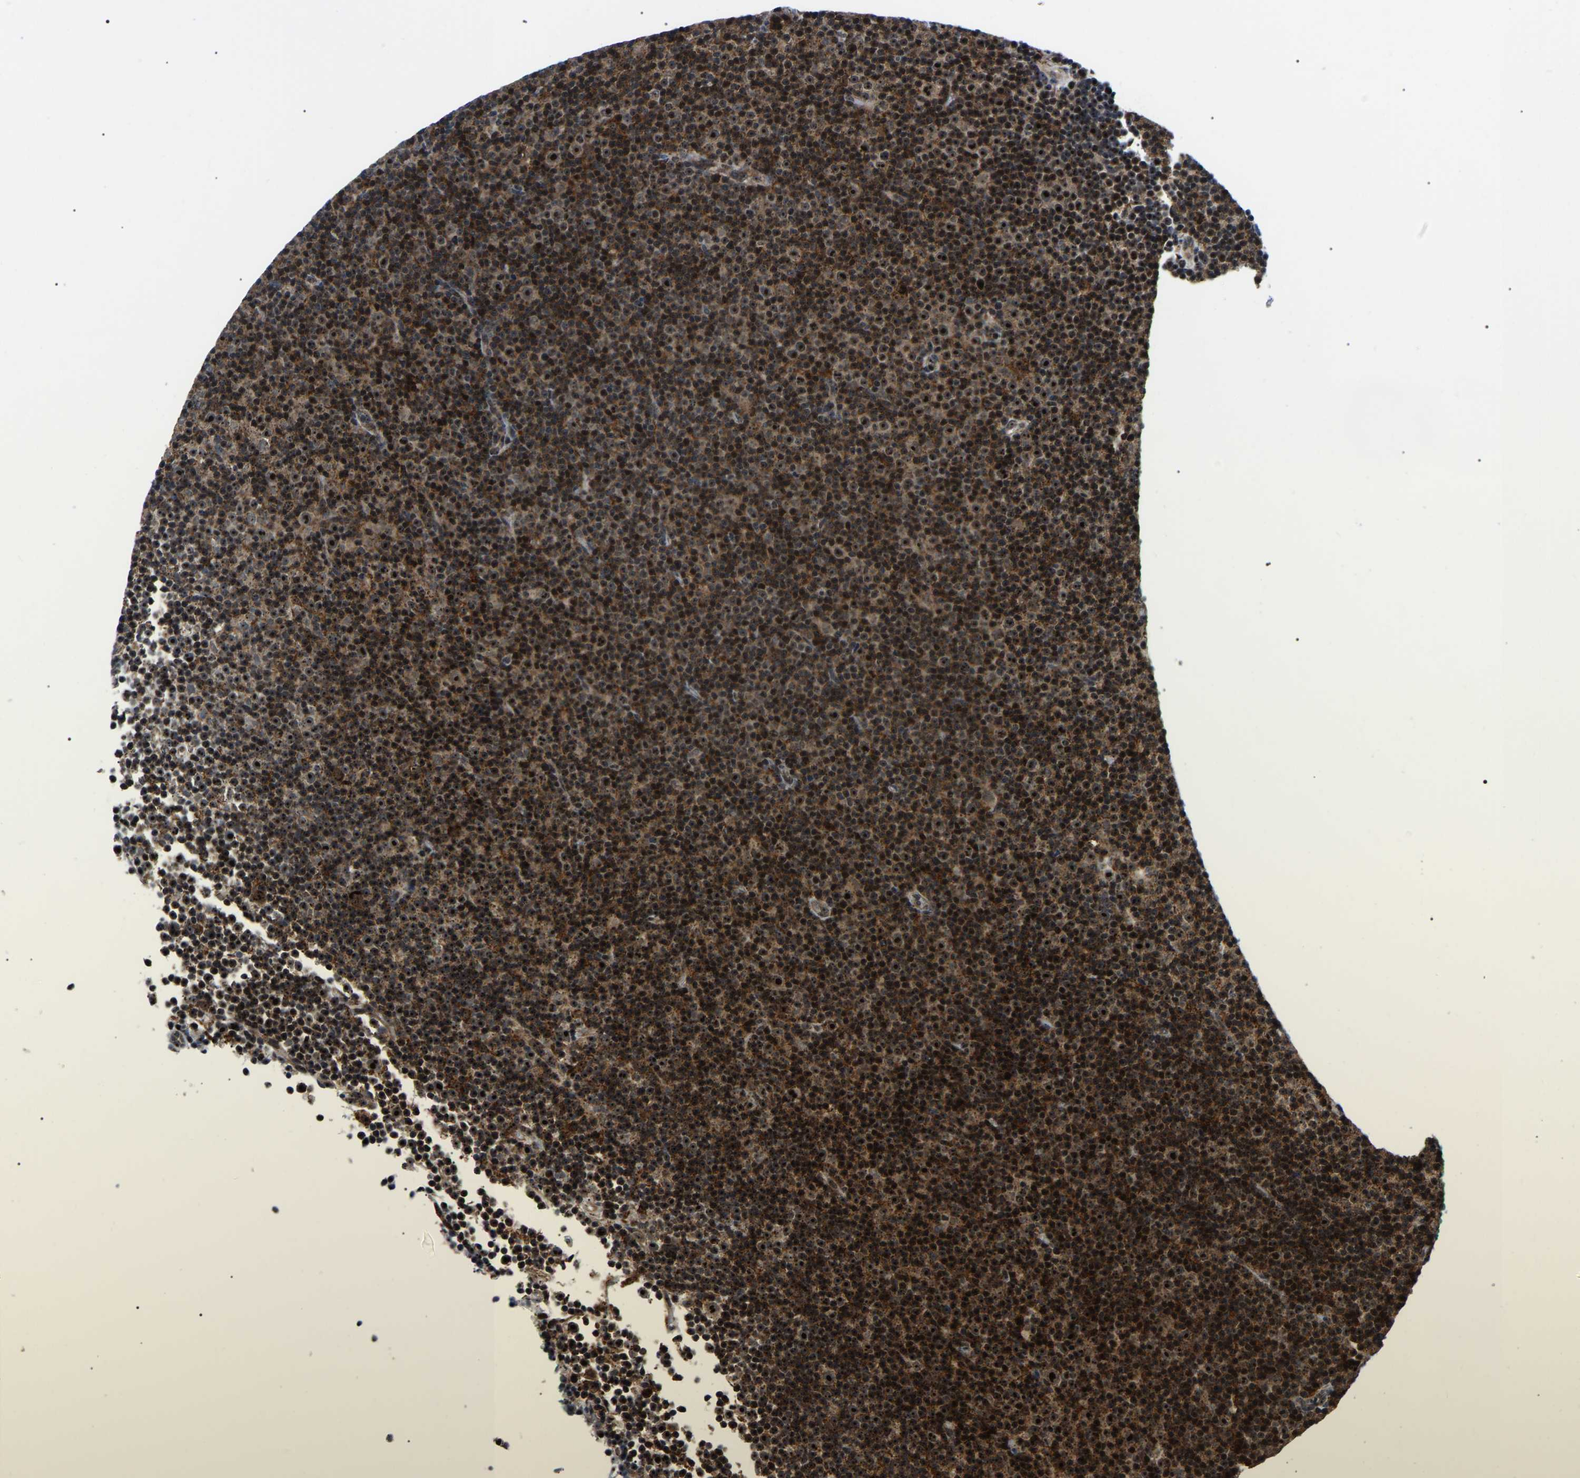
{"staining": {"intensity": "strong", "quantity": ">75%", "location": "cytoplasmic/membranous,nuclear"}, "tissue": "lymphoma", "cell_type": "Tumor cells", "image_type": "cancer", "snomed": [{"axis": "morphology", "description": "Malignant lymphoma, non-Hodgkin's type, Low grade"}, {"axis": "topography", "description": "Lymph node"}], "caption": "An IHC image of neoplastic tissue is shown. Protein staining in brown labels strong cytoplasmic/membranous and nuclear positivity in low-grade malignant lymphoma, non-Hodgkin's type within tumor cells.", "gene": "RRP1B", "patient": {"sex": "female", "age": 67}}